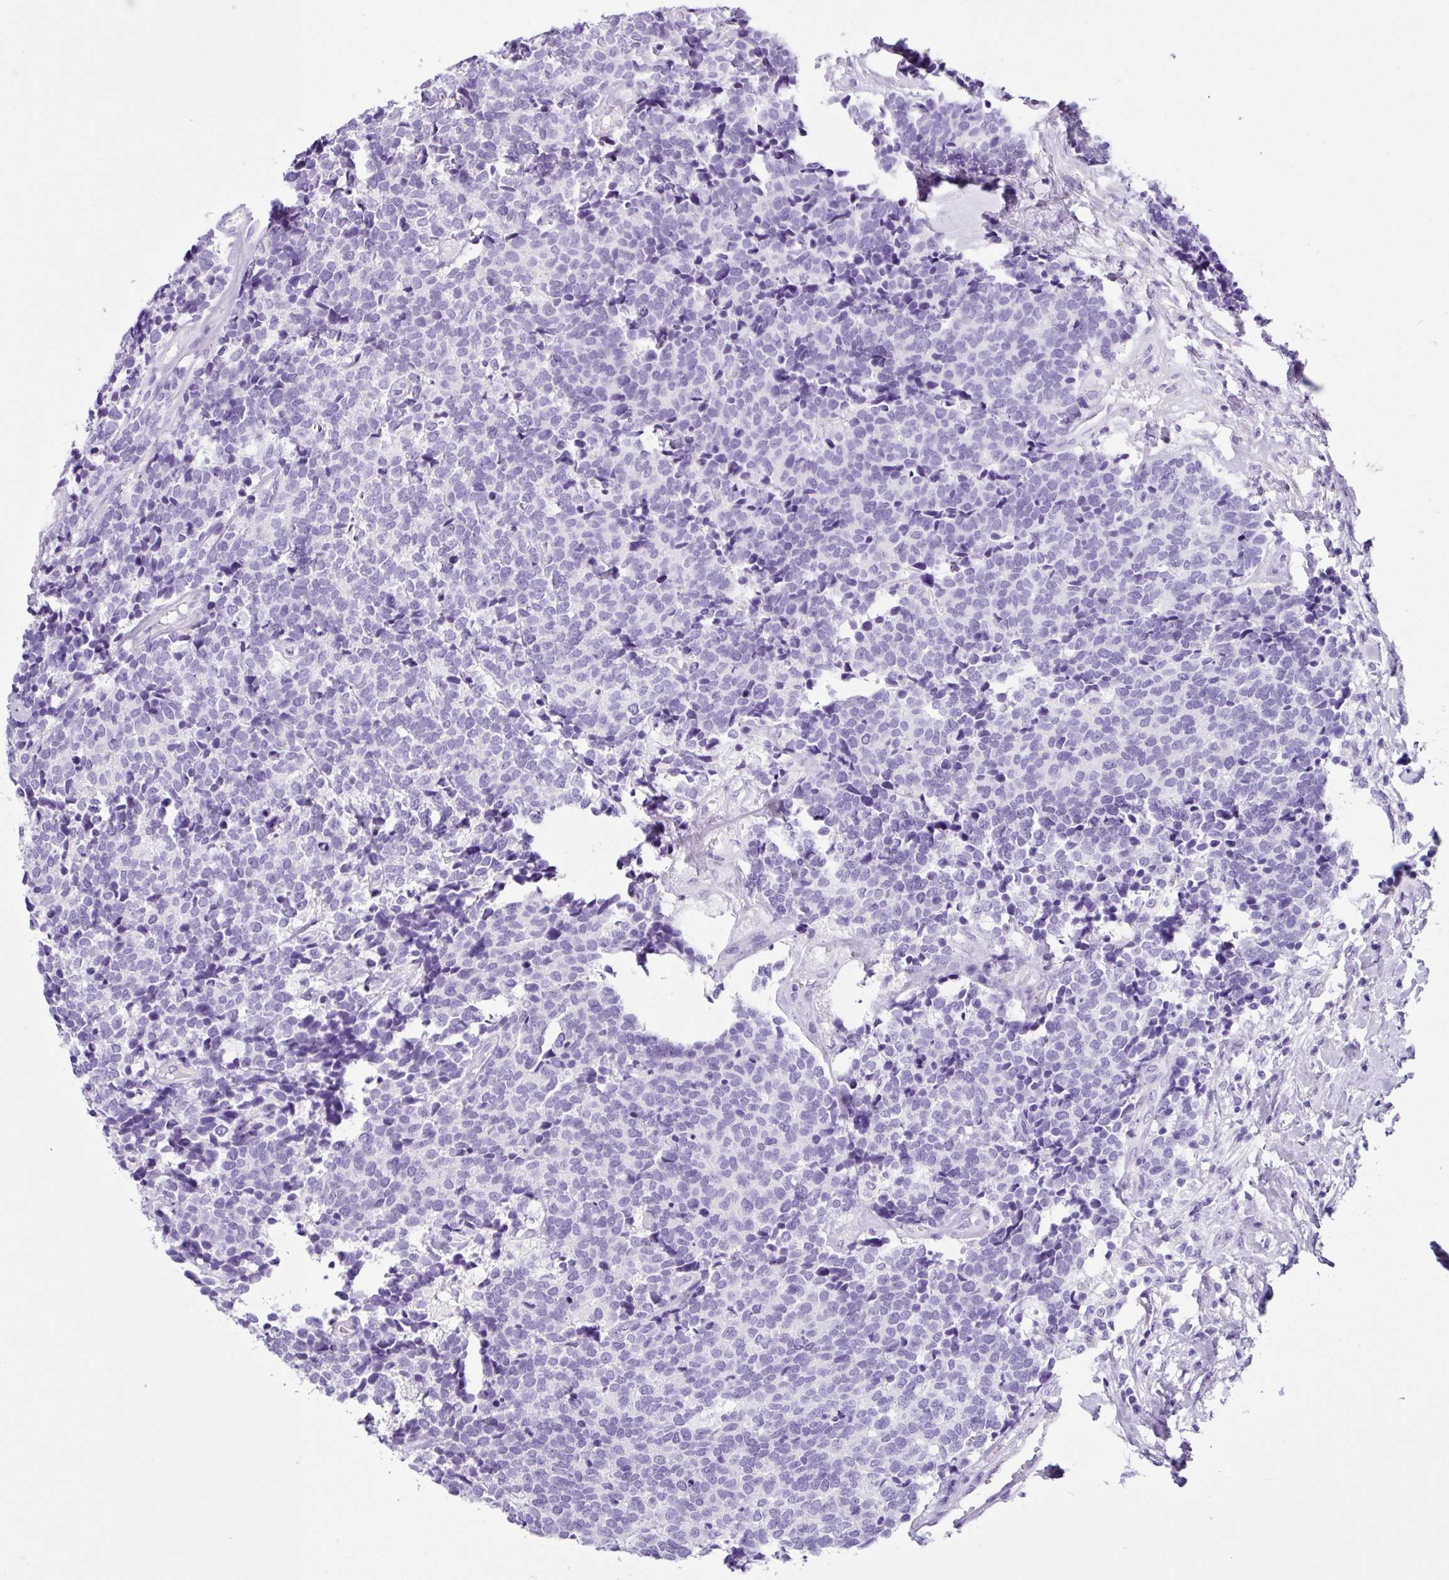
{"staining": {"intensity": "negative", "quantity": "none", "location": "none"}, "tissue": "carcinoid", "cell_type": "Tumor cells", "image_type": "cancer", "snomed": [{"axis": "morphology", "description": "Carcinoid, malignant, NOS"}, {"axis": "topography", "description": "Skin"}], "caption": "Immunohistochemistry (IHC) micrograph of neoplastic tissue: malignant carcinoid stained with DAB shows no significant protein staining in tumor cells.", "gene": "ZG16", "patient": {"sex": "female", "age": 79}}